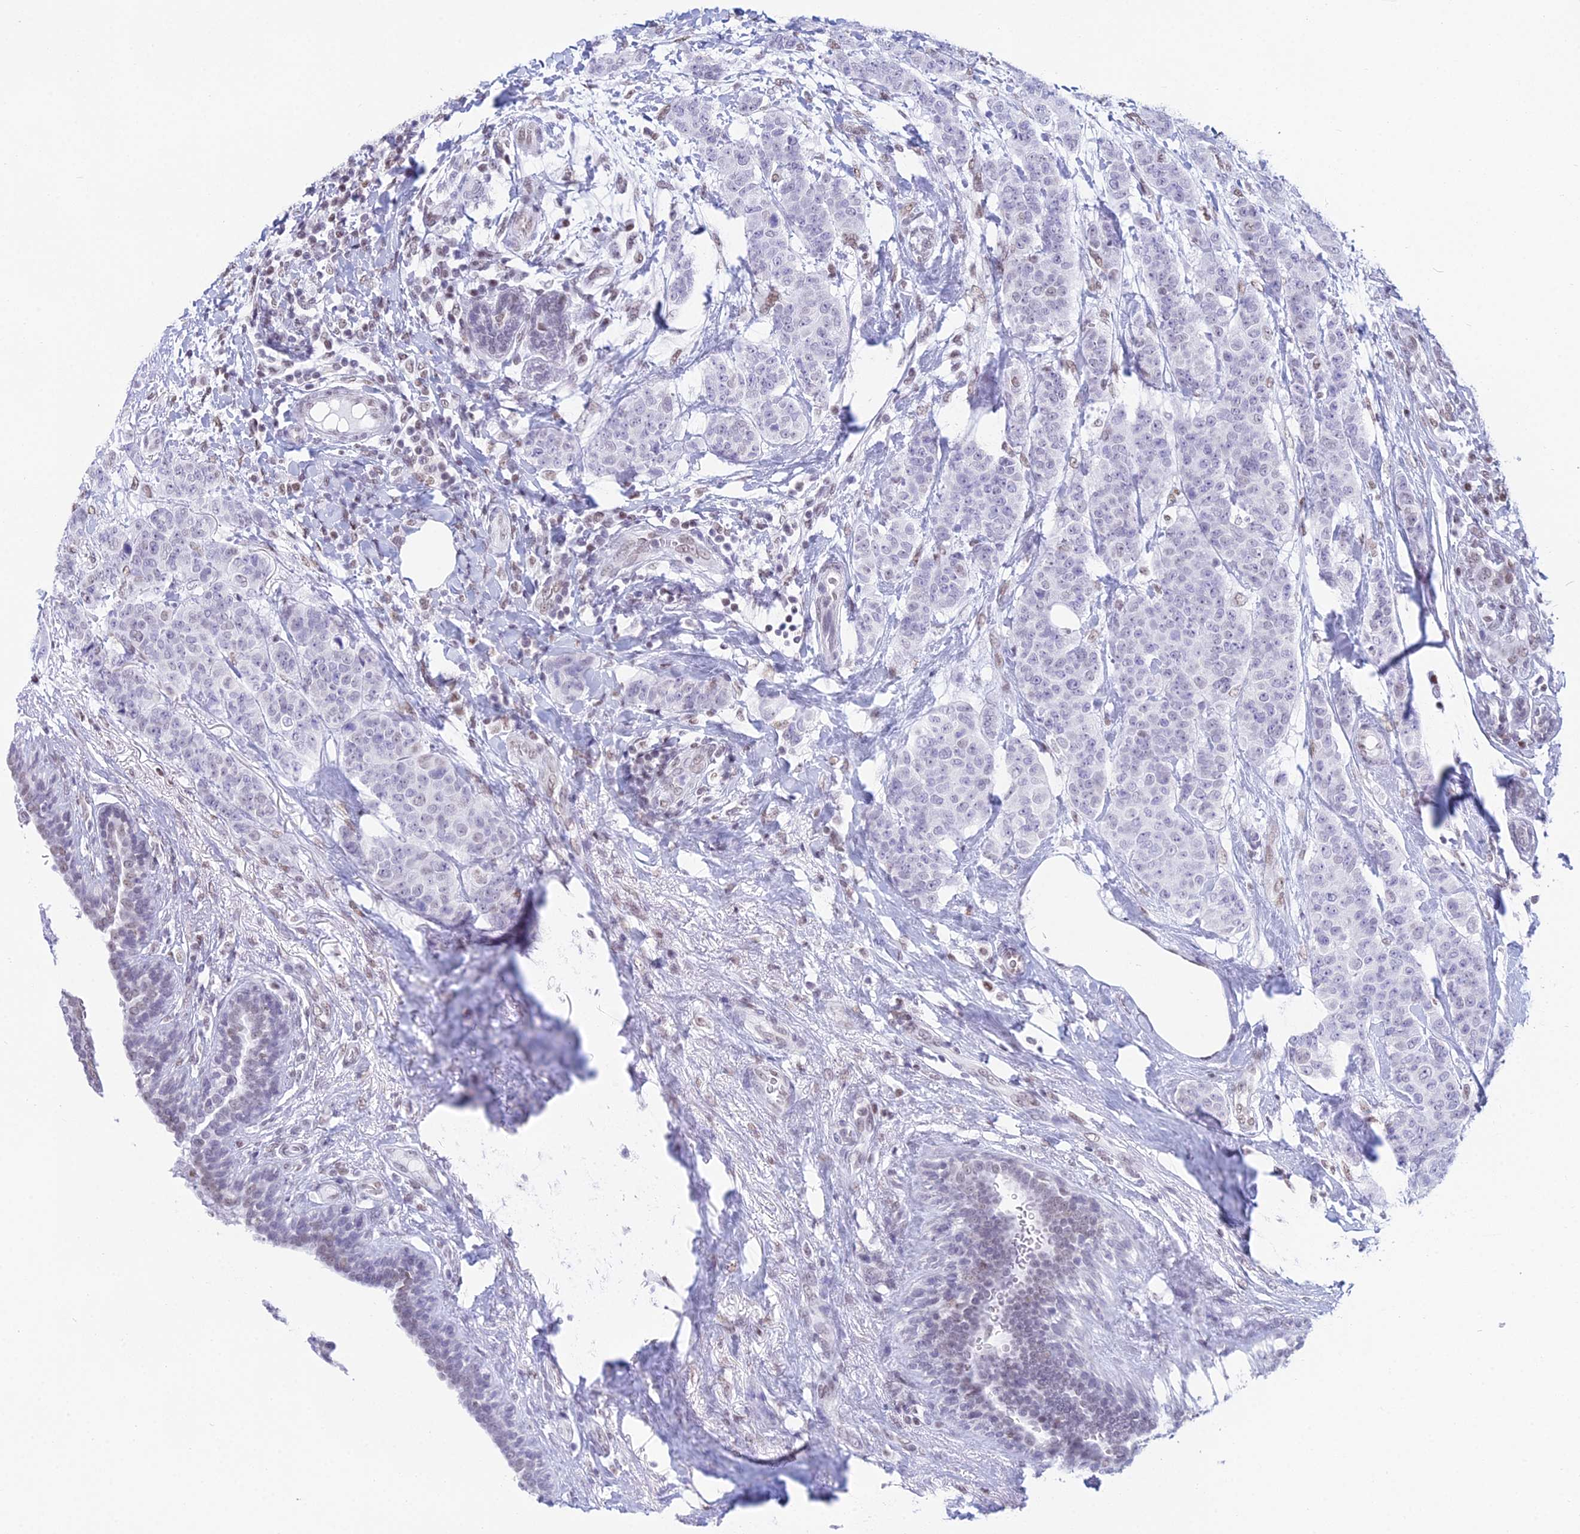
{"staining": {"intensity": "negative", "quantity": "none", "location": "none"}, "tissue": "breast cancer", "cell_type": "Tumor cells", "image_type": "cancer", "snomed": [{"axis": "morphology", "description": "Duct carcinoma"}, {"axis": "topography", "description": "Breast"}], "caption": "Immunohistochemical staining of human invasive ductal carcinoma (breast) shows no significant positivity in tumor cells.", "gene": "CDC26", "patient": {"sex": "female", "age": 40}}